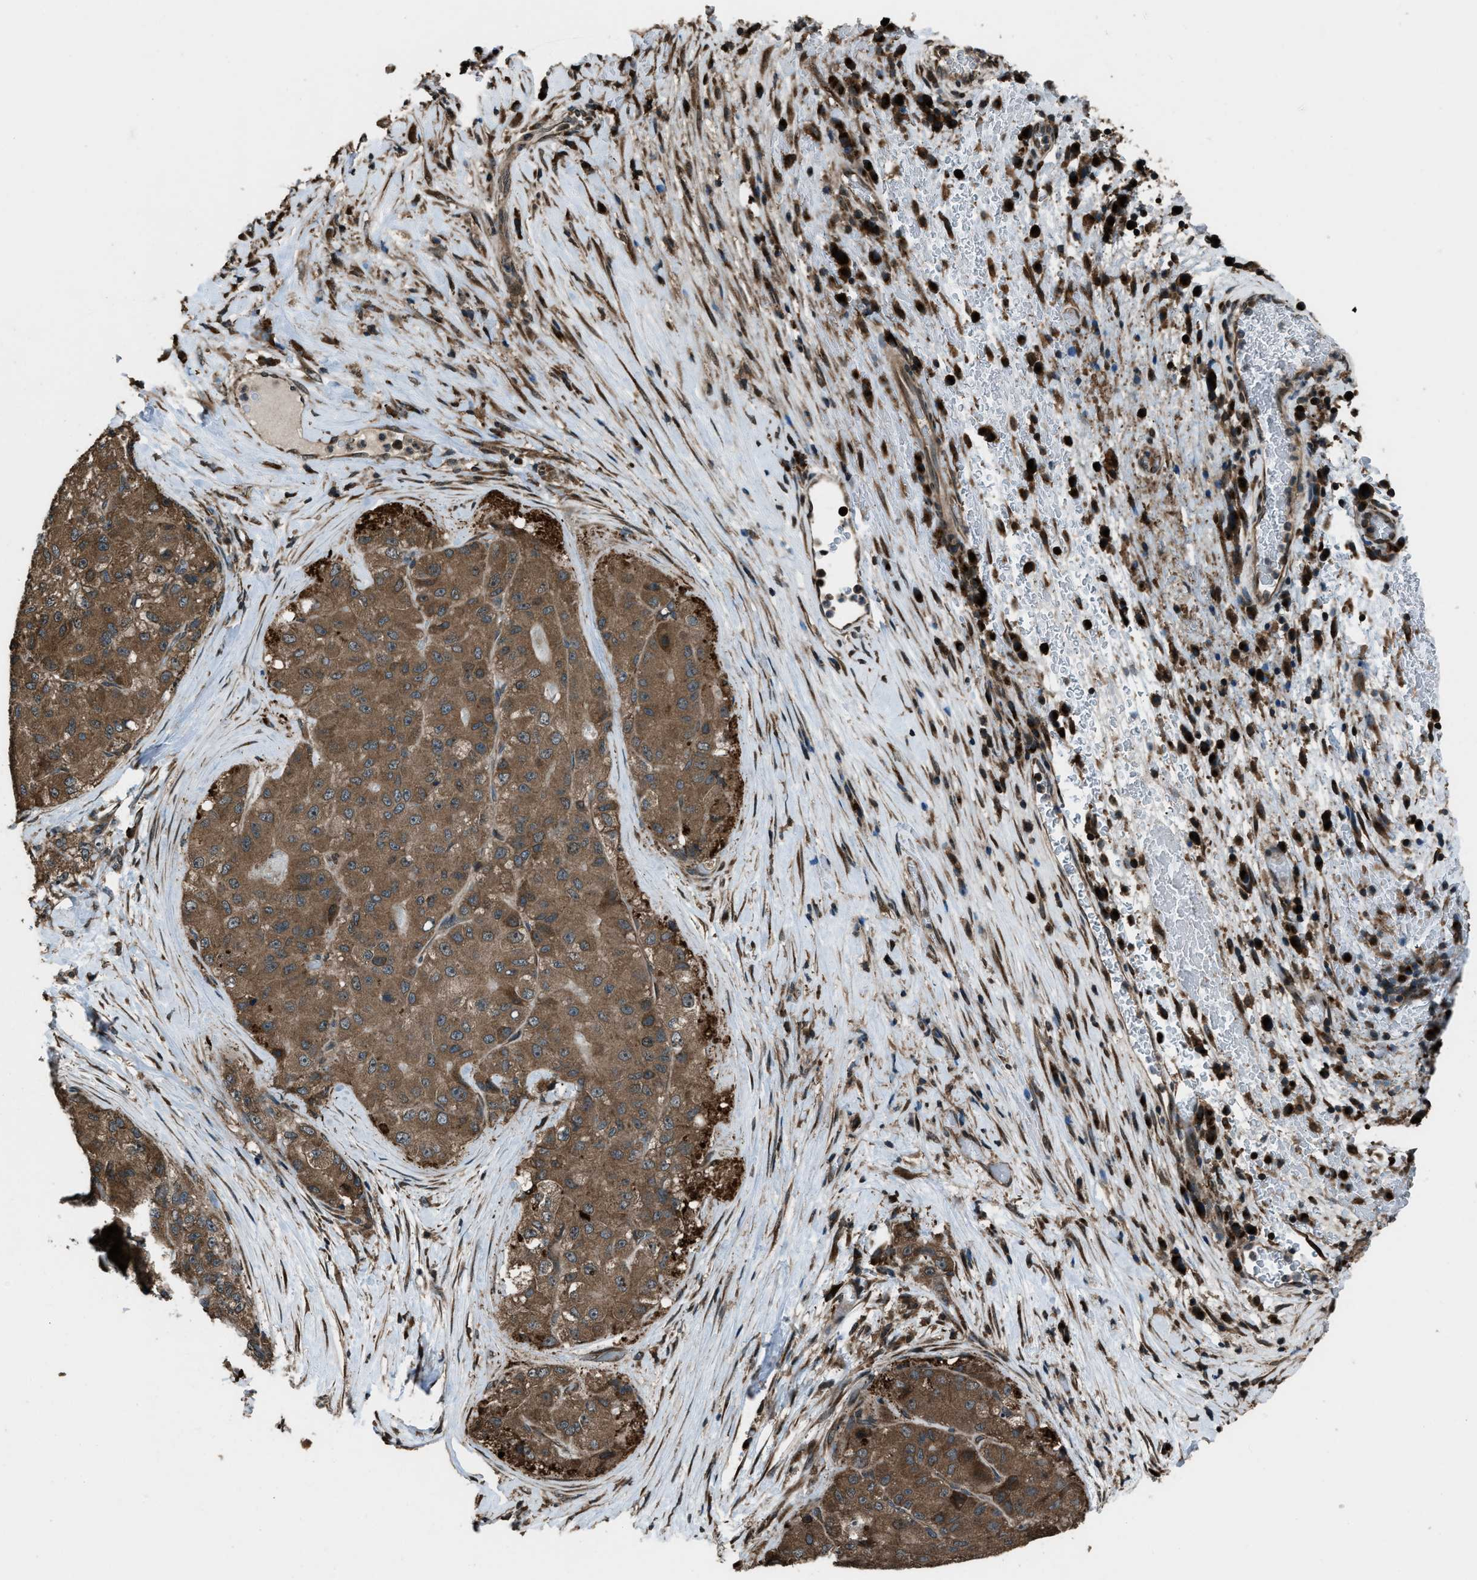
{"staining": {"intensity": "moderate", "quantity": ">75%", "location": "cytoplasmic/membranous"}, "tissue": "liver cancer", "cell_type": "Tumor cells", "image_type": "cancer", "snomed": [{"axis": "morphology", "description": "Carcinoma, Hepatocellular, NOS"}, {"axis": "topography", "description": "Liver"}], "caption": "Approximately >75% of tumor cells in human liver hepatocellular carcinoma display moderate cytoplasmic/membranous protein positivity as visualized by brown immunohistochemical staining.", "gene": "TRIM4", "patient": {"sex": "male", "age": 80}}